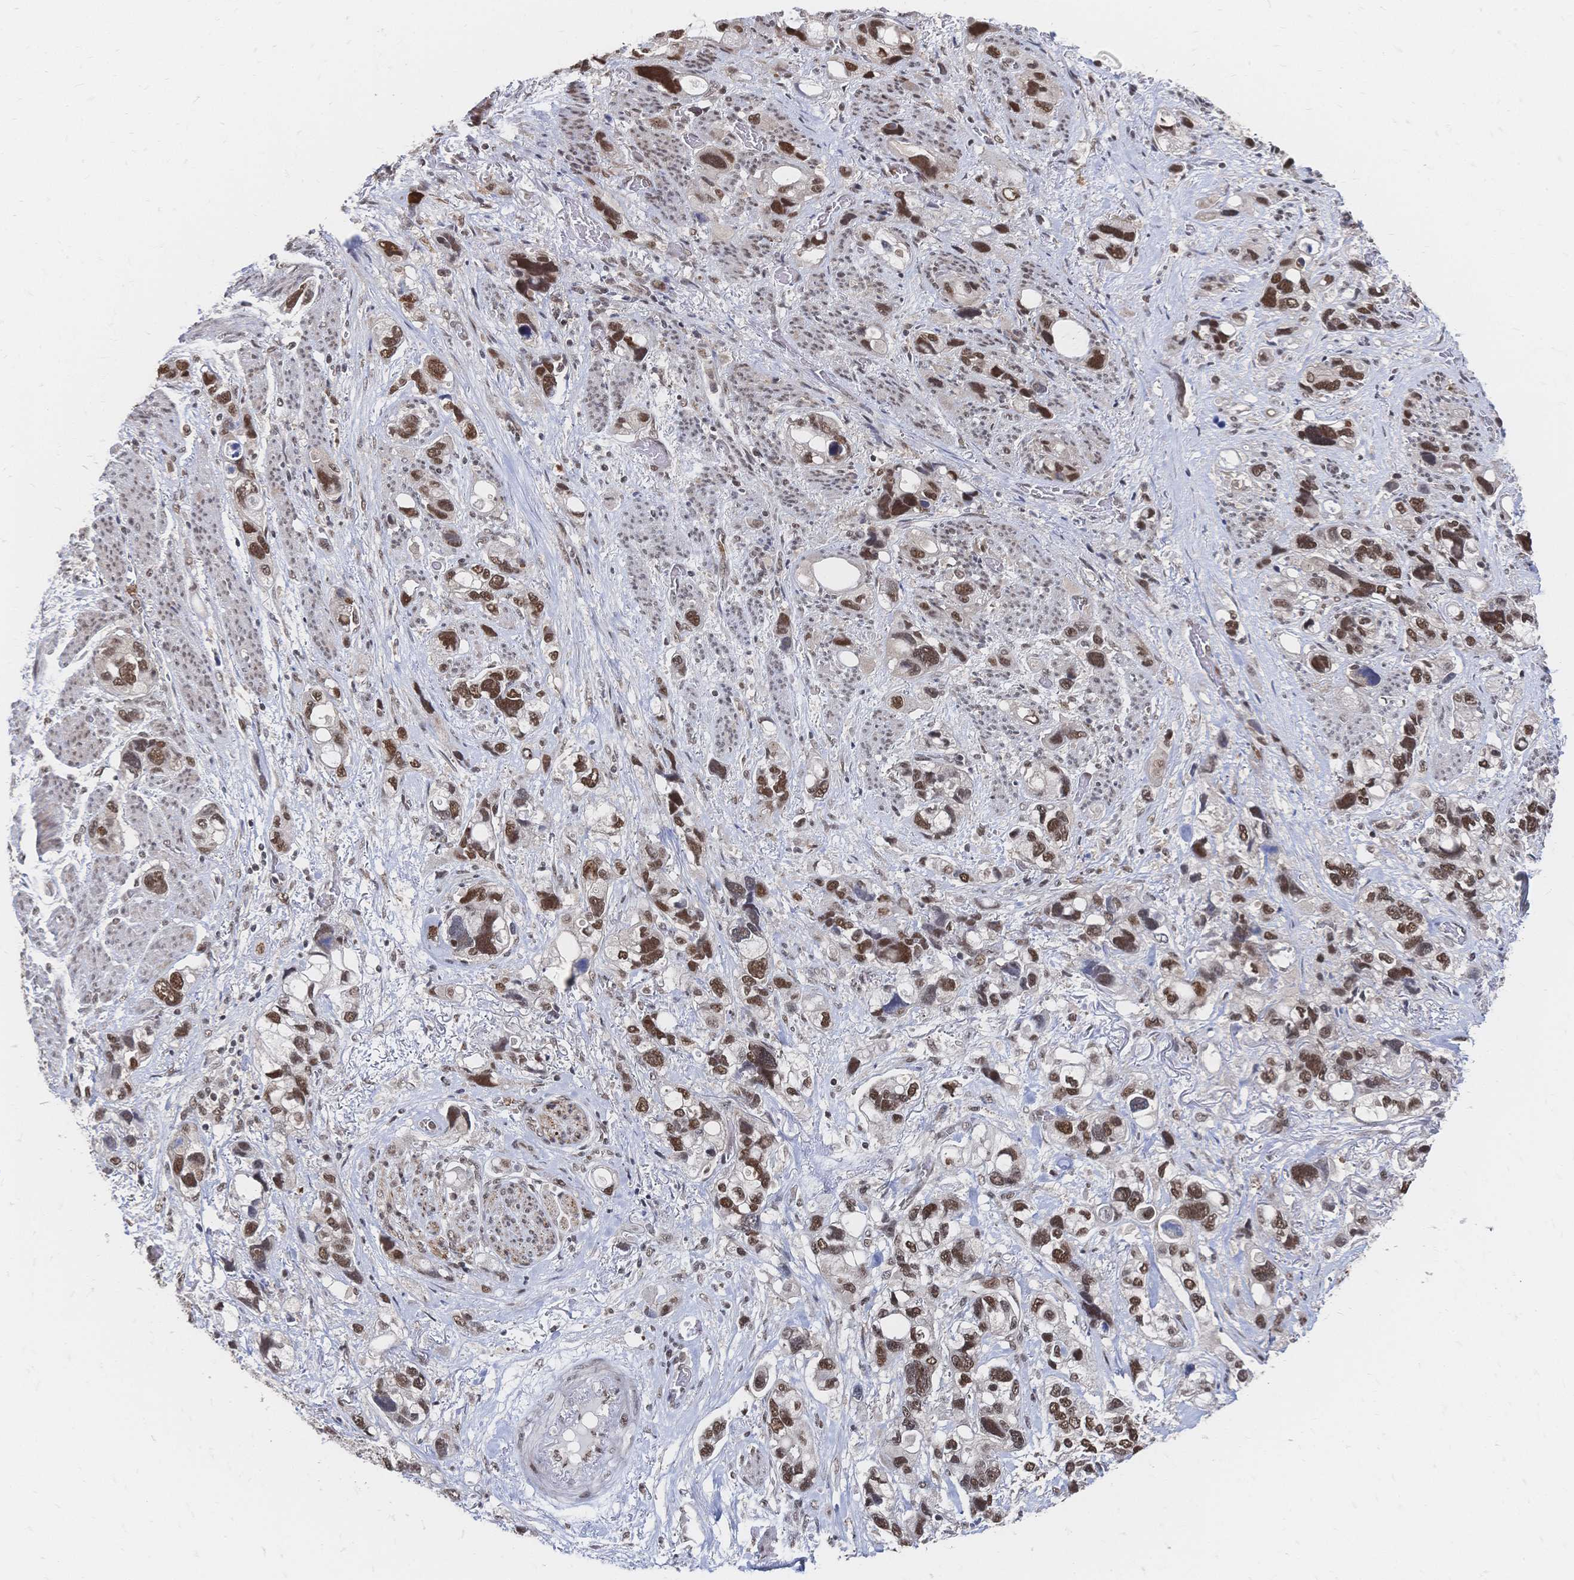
{"staining": {"intensity": "strong", "quantity": ">75%", "location": "nuclear"}, "tissue": "stomach cancer", "cell_type": "Tumor cells", "image_type": "cancer", "snomed": [{"axis": "morphology", "description": "Adenocarcinoma, NOS"}, {"axis": "topography", "description": "Stomach, upper"}], "caption": "Strong nuclear expression for a protein is identified in approximately >75% of tumor cells of stomach adenocarcinoma using immunohistochemistry.", "gene": "NELFA", "patient": {"sex": "female", "age": 81}}